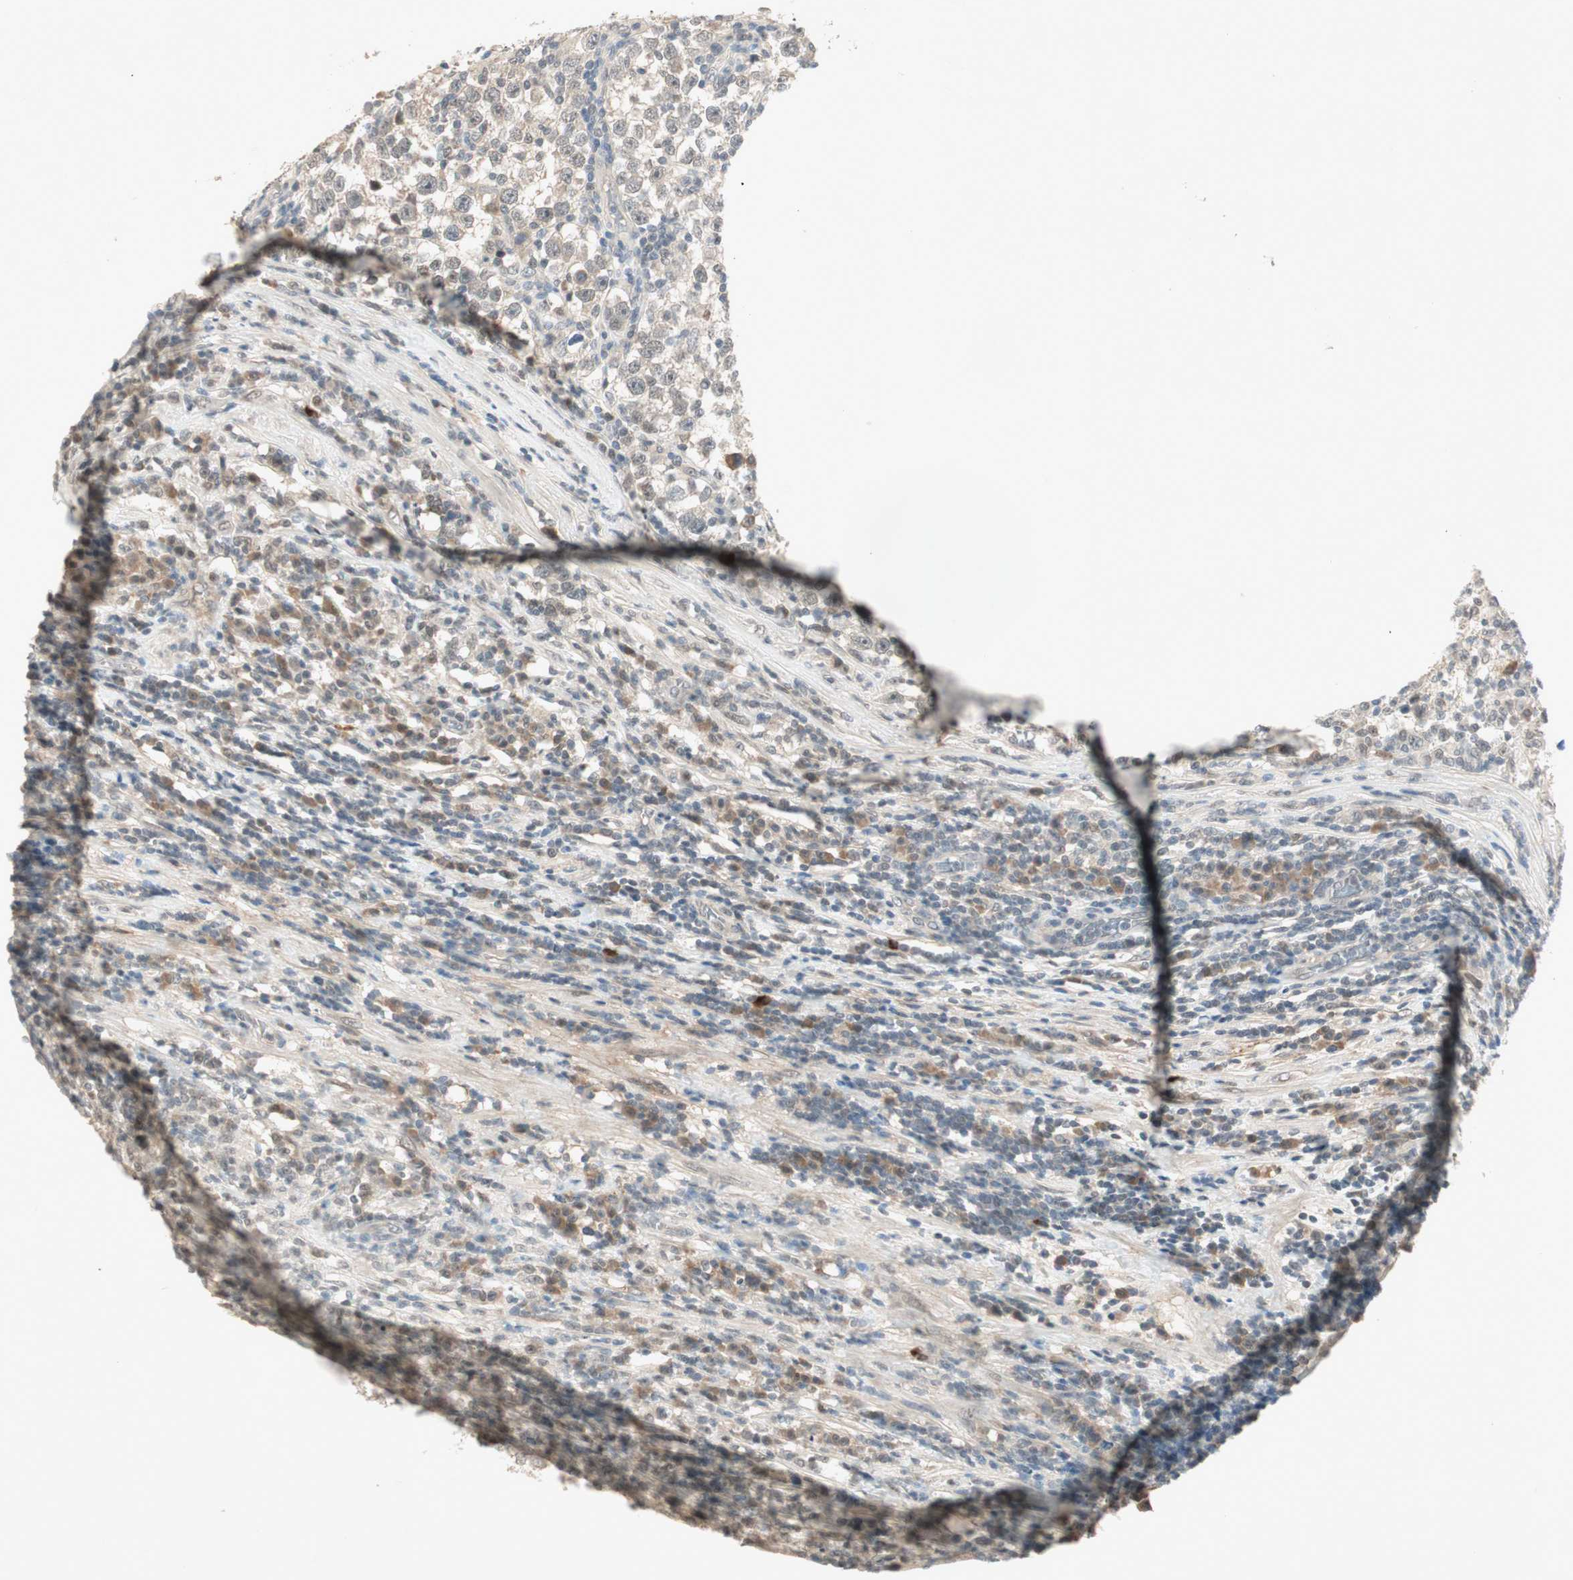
{"staining": {"intensity": "weak", "quantity": "<25%", "location": "cytoplasmic/membranous"}, "tissue": "testis cancer", "cell_type": "Tumor cells", "image_type": "cancer", "snomed": [{"axis": "morphology", "description": "Seminoma, NOS"}, {"axis": "topography", "description": "Testis"}], "caption": "Immunohistochemistry histopathology image of neoplastic tissue: testis cancer (seminoma) stained with DAB (3,3'-diaminobenzidine) reveals no significant protein expression in tumor cells. The staining is performed using DAB brown chromogen with nuclei counter-stained in using hematoxylin.", "gene": "RNGTT", "patient": {"sex": "male", "age": 43}}